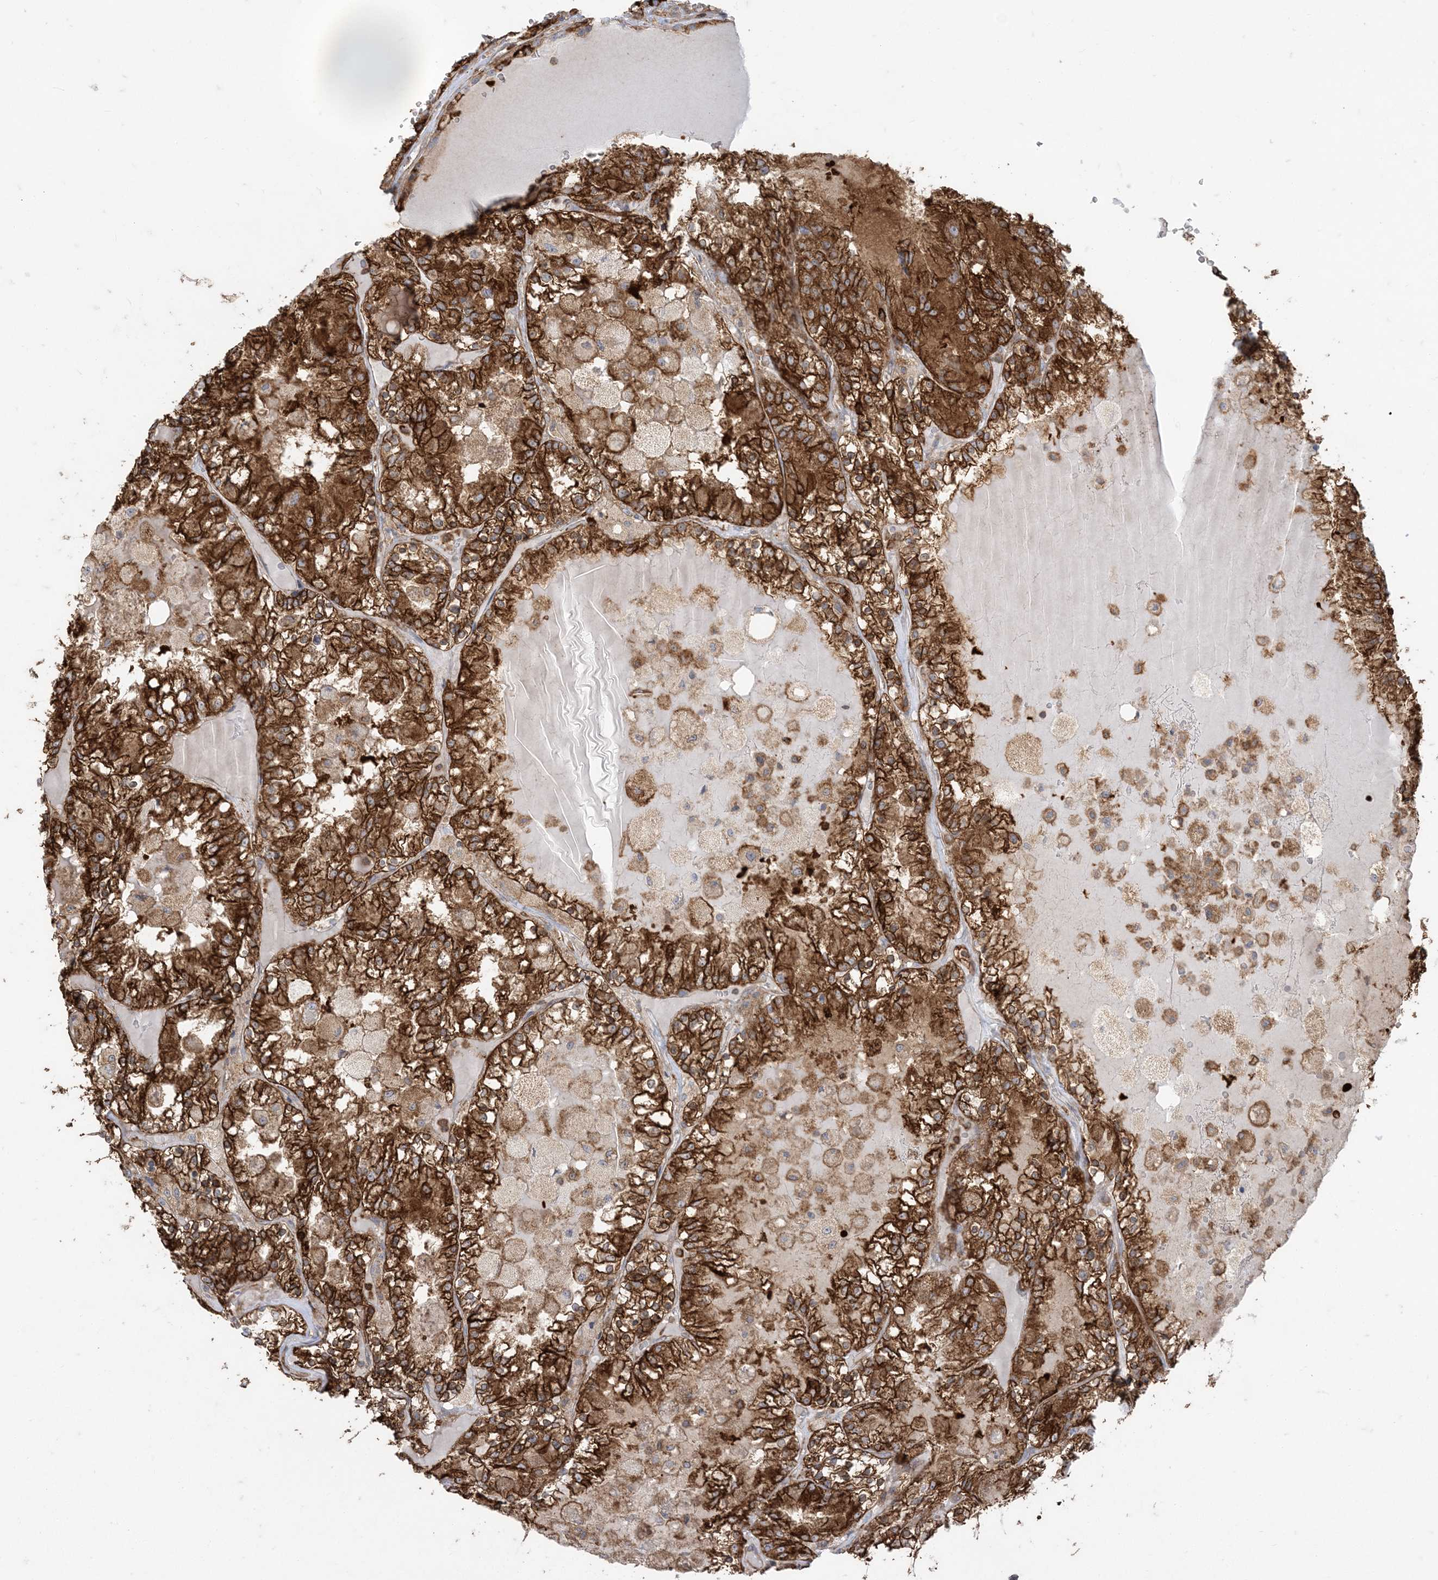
{"staining": {"intensity": "strong", "quantity": ">75%", "location": "cytoplasmic/membranous"}, "tissue": "renal cancer", "cell_type": "Tumor cells", "image_type": "cancer", "snomed": [{"axis": "morphology", "description": "Adenocarcinoma, NOS"}, {"axis": "topography", "description": "Kidney"}], "caption": "IHC histopathology image of renal adenocarcinoma stained for a protein (brown), which shows high levels of strong cytoplasmic/membranous positivity in approximately >75% of tumor cells.", "gene": "DERL3", "patient": {"sex": "female", "age": 56}}